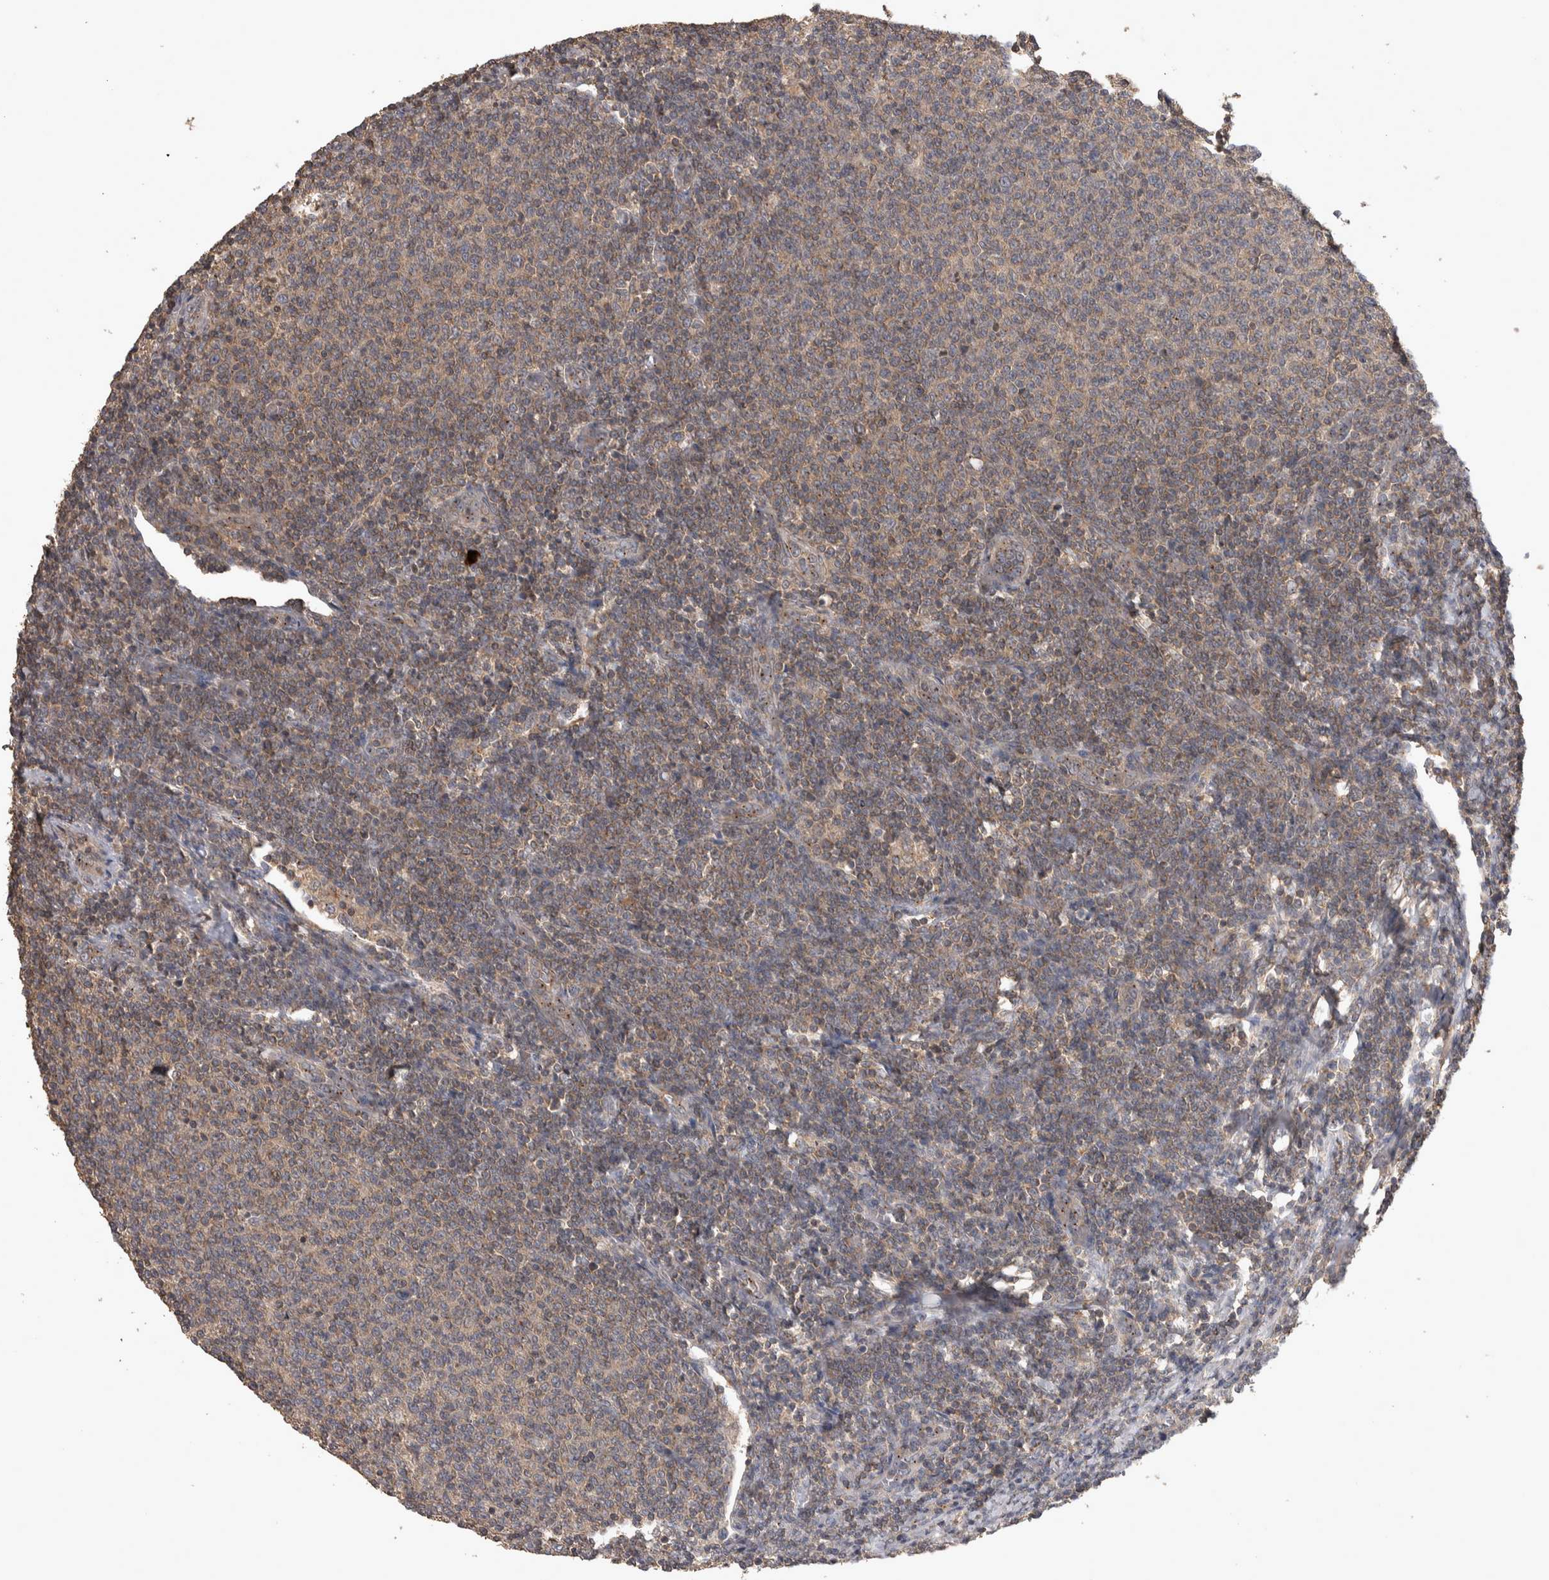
{"staining": {"intensity": "weak", "quantity": ">75%", "location": "cytoplasmic/membranous"}, "tissue": "lymphoma", "cell_type": "Tumor cells", "image_type": "cancer", "snomed": [{"axis": "morphology", "description": "Malignant lymphoma, non-Hodgkin's type, Low grade"}, {"axis": "topography", "description": "Lymph node"}], "caption": "Immunohistochemical staining of lymphoma exhibits low levels of weak cytoplasmic/membranous staining in about >75% of tumor cells. (brown staining indicates protein expression, while blue staining denotes nuclei).", "gene": "IFRD1", "patient": {"sex": "male", "age": 66}}